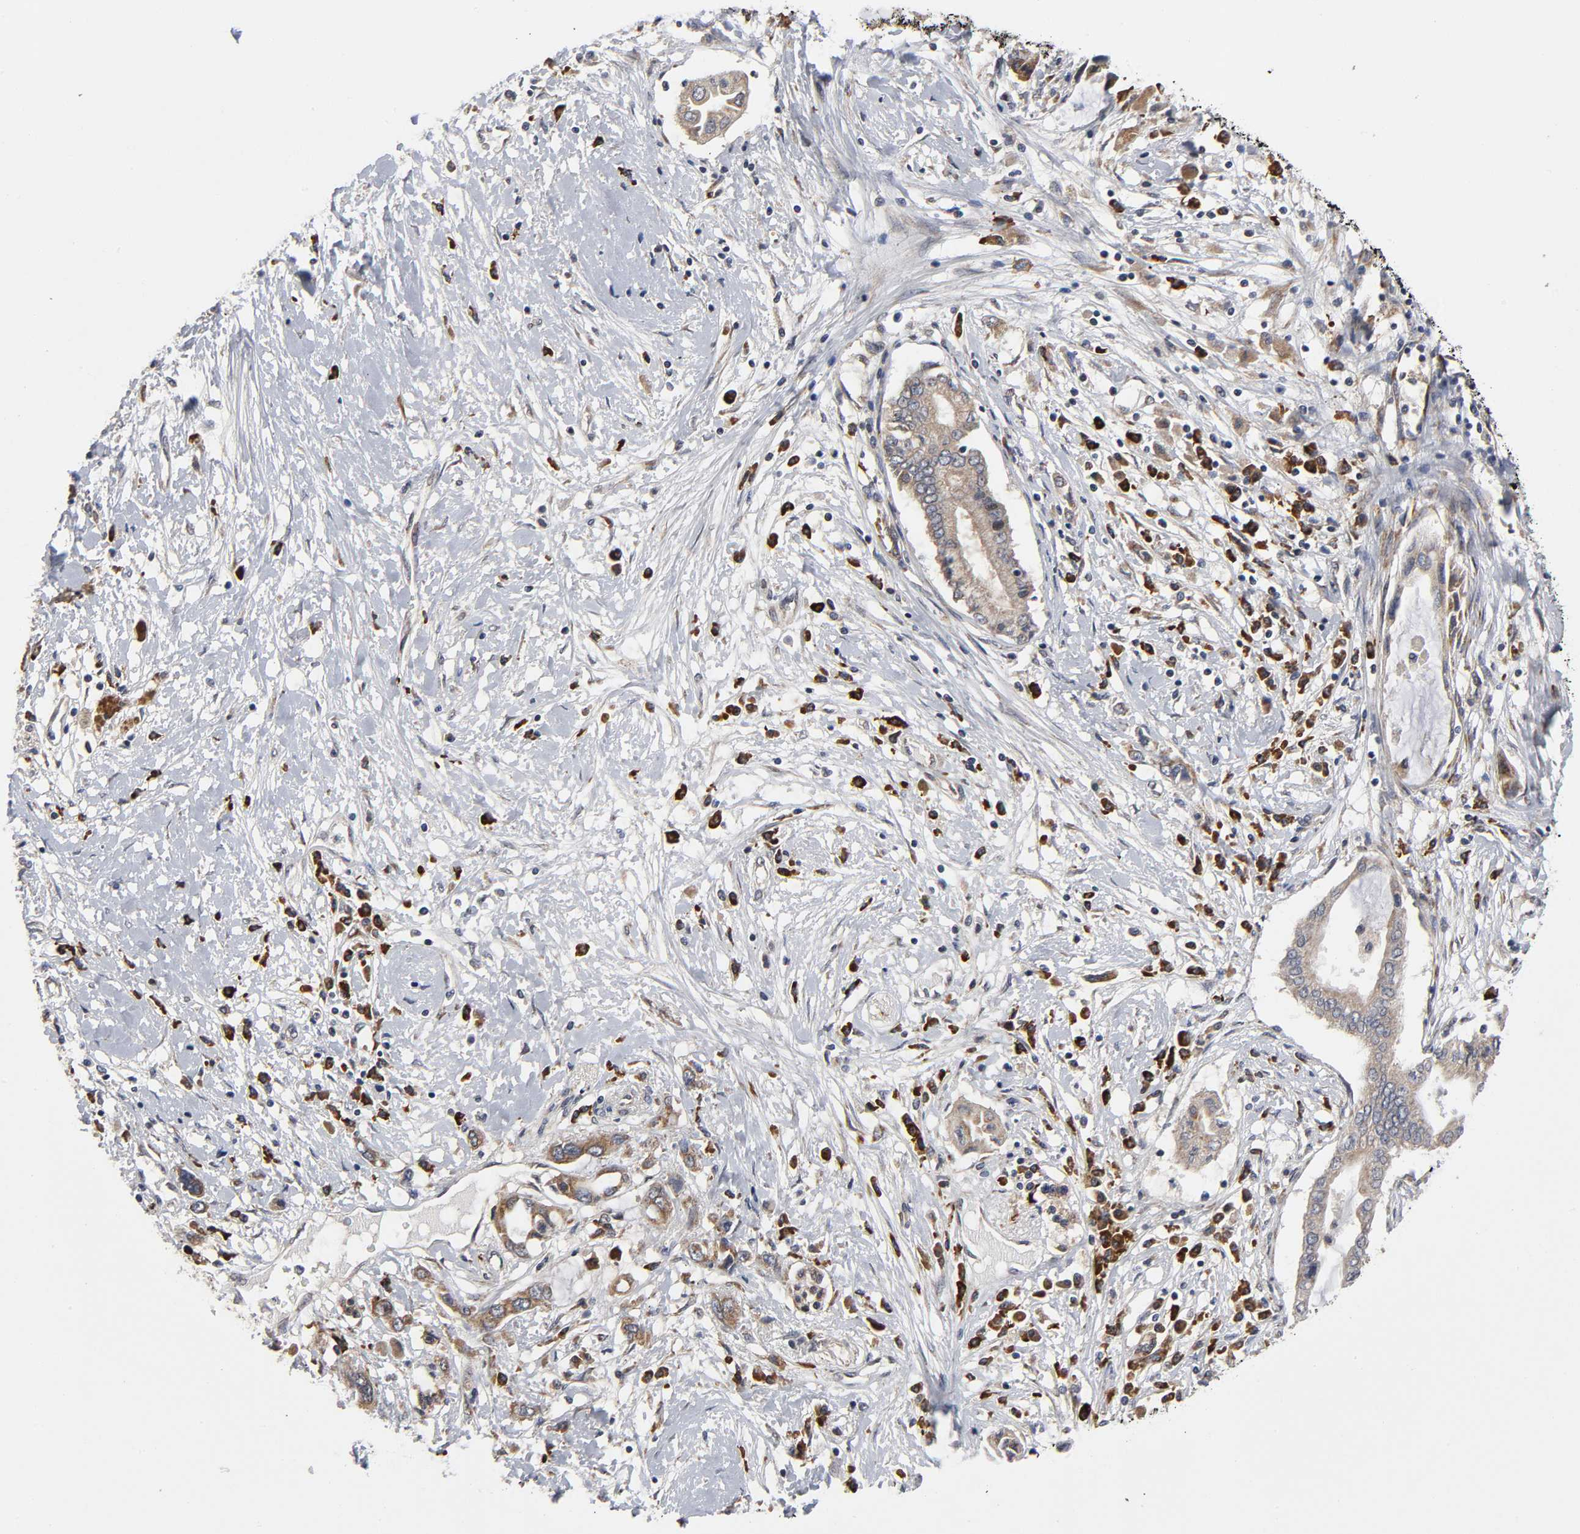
{"staining": {"intensity": "moderate", "quantity": ">75%", "location": "cytoplasmic/membranous"}, "tissue": "pancreatic cancer", "cell_type": "Tumor cells", "image_type": "cancer", "snomed": [{"axis": "morphology", "description": "Adenocarcinoma, NOS"}, {"axis": "topography", "description": "Pancreas"}], "caption": "DAB (3,3'-diaminobenzidine) immunohistochemical staining of pancreatic adenocarcinoma displays moderate cytoplasmic/membranous protein expression in about >75% of tumor cells.", "gene": "SLC30A9", "patient": {"sex": "female", "age": 57}}